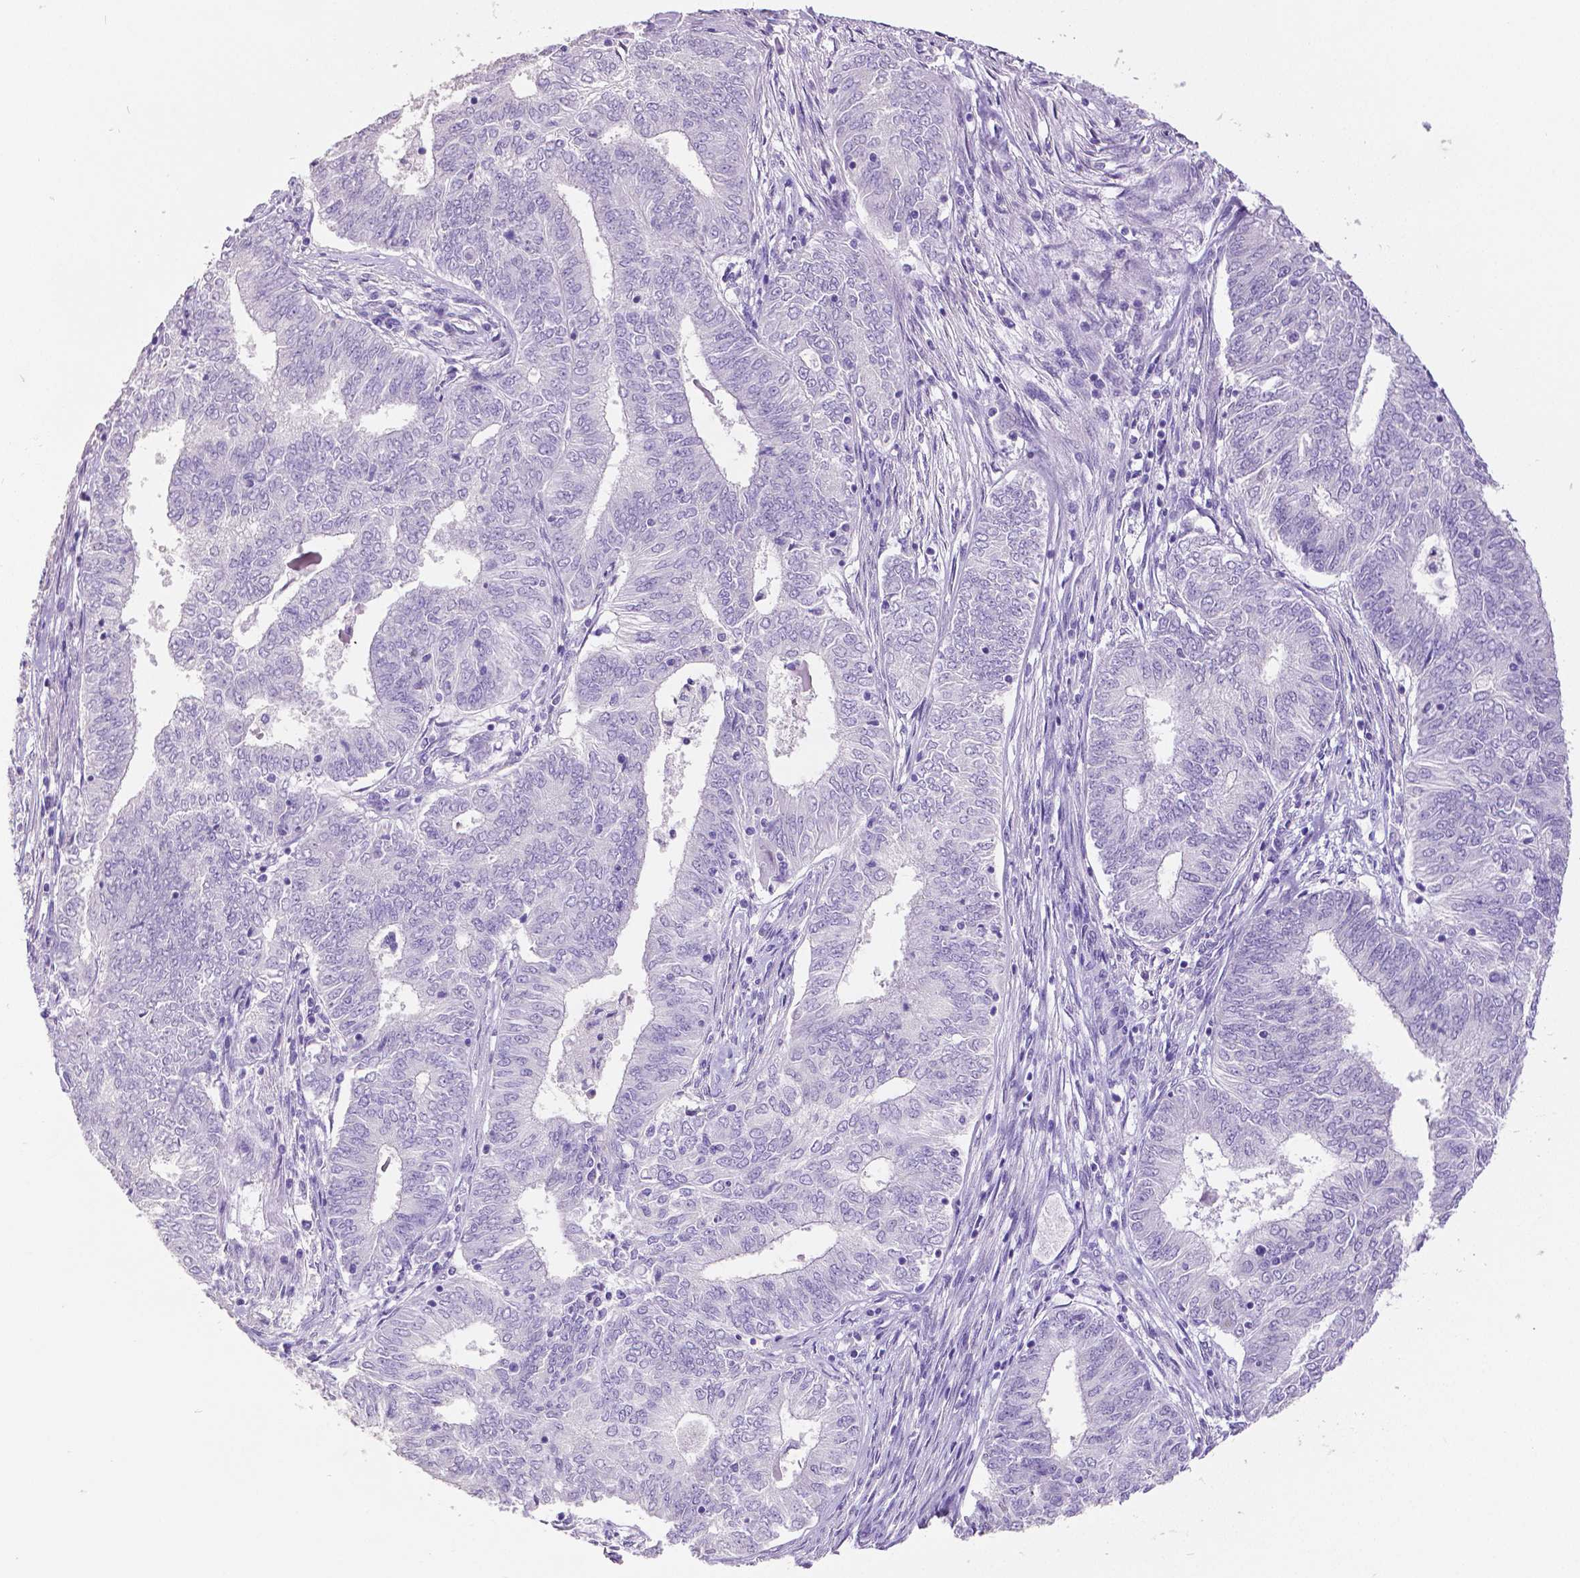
{"staining": {"intensity": "negative", "quantity": "none", "location": "none"}, "tissue": "endometrial cancer", "cell_type": "Tumor cells", "image_type": "cancer", "snomed": [{"axis": "morphology", "description": "Adenocarcinoma, NOS"}, {"axis": "topography", "description": "Endometrium"}], "caption": "Immunohistochemical staining of endometrial cancer (adenocarcinoma) reveals no significant expression in tumor cells.", "gene": "SATB2", "patient": {"sex": "female", "age": 62}}